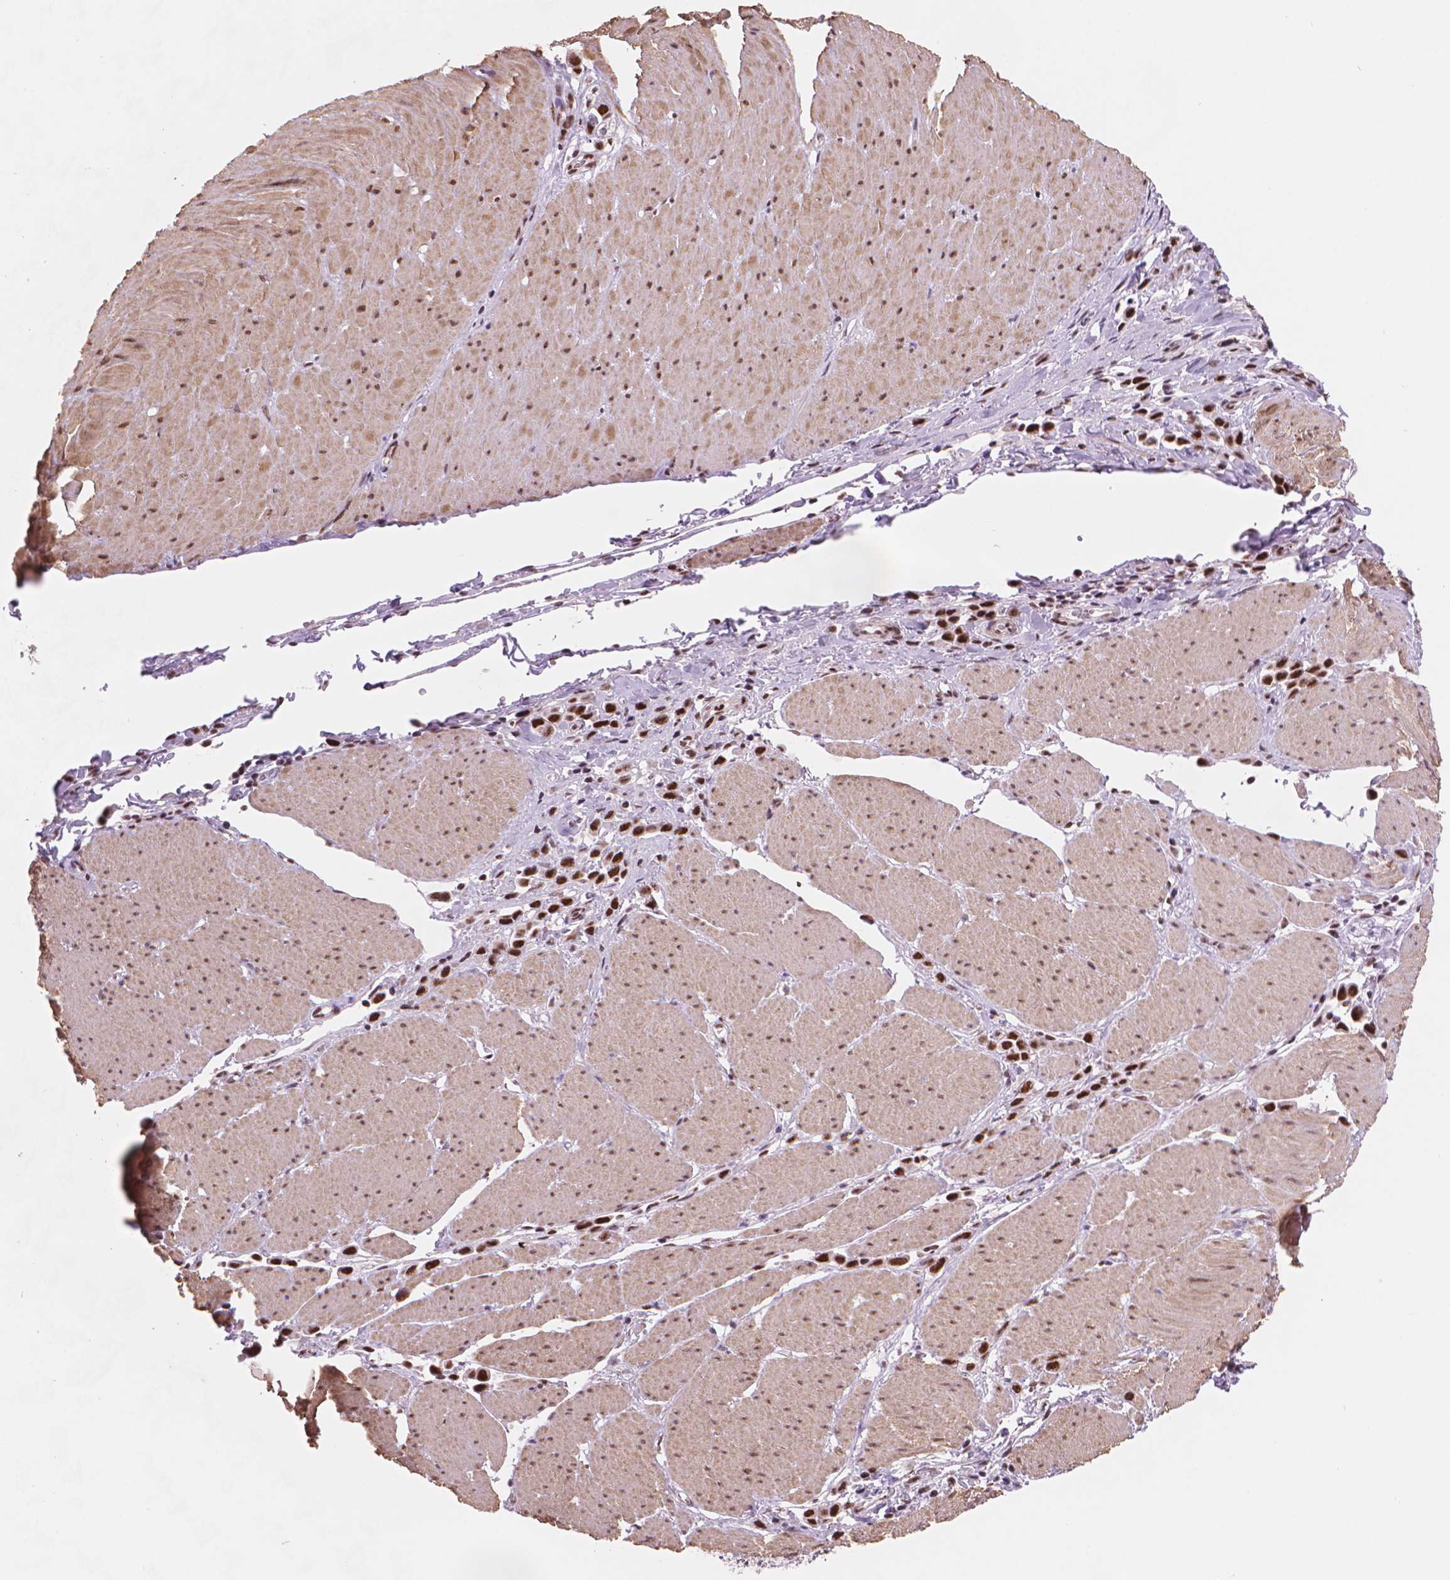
{"staining": {"intensity": "strong", "quantity": ">75%", "location": "nuclear"}, "tissue": "stomach cancer", "cell_type": "Tumor cells", "image_type": "cancer", "snomed": [{"axis": "morphology", "description": "Adenocarcinoma, NOS"}, {"axis": "topography", "description": "Stomach"}], "caption": "This is a micrograph of immunohistochemistry (IHC) staining of stomach cancer, which shows strong positivity in the nuclear of tumor cells.", "gene": "UBN1", "patient": {"sex": "male", "age": 47}}